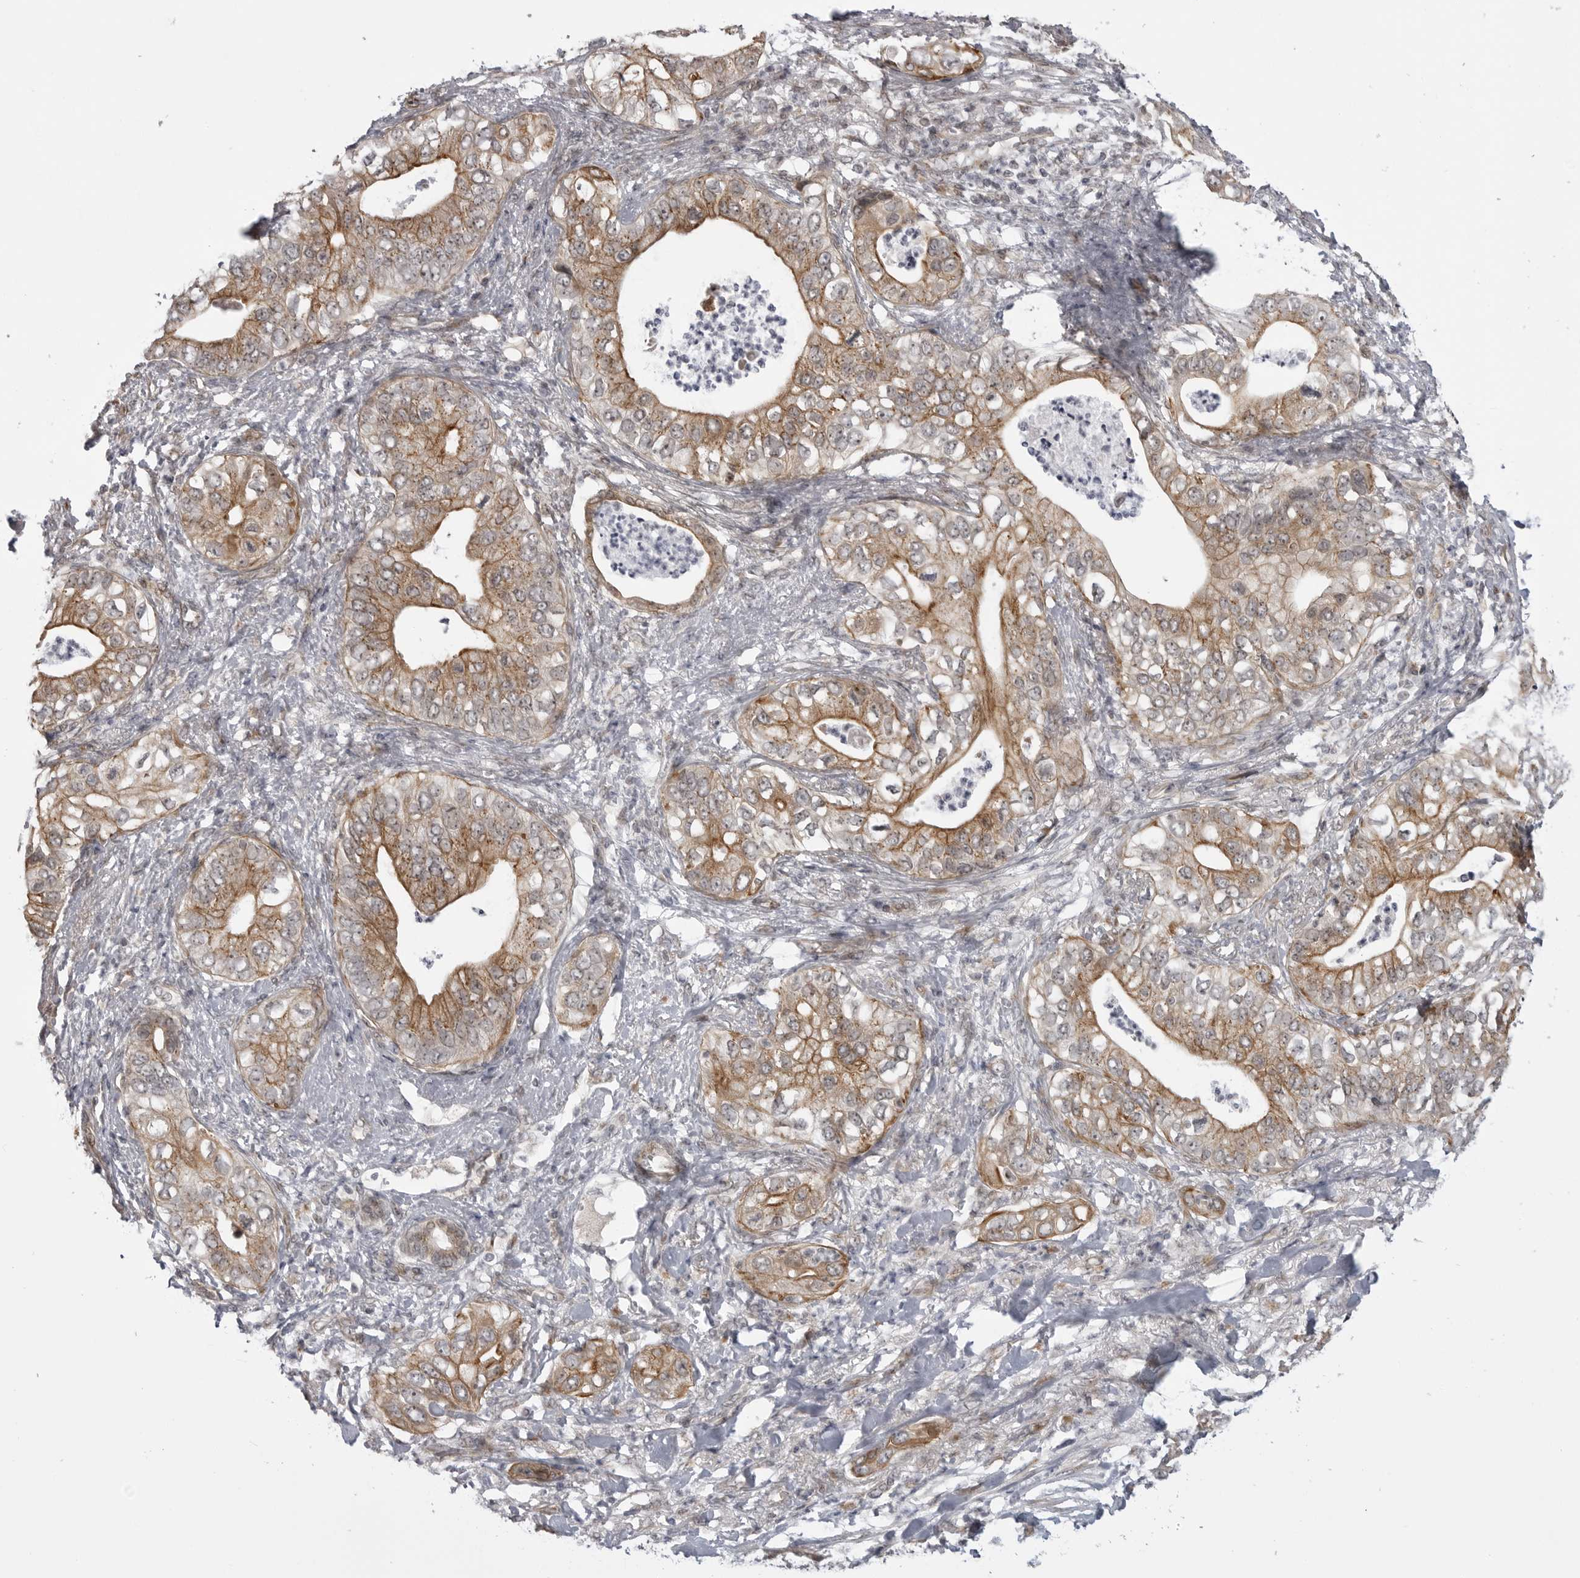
{"staining": {"intensity": "moderate", "quantity": ">75%", "location": "cytoplasmic/membranous"}, "tissue": "pancreatic cancer", "cell_type": "Tumor cells", "image_type": "cancer", "snomed": [{"axis": "morphology", "description": "Adenocarcinoma, NOS"}, {"axis": "topography", "description": "Pancreas"}], "caption": "A medium amount of moderate cytoplasmic/membranous staining is appreciated in approximately >75% of tumor cells in pancreatic adenocarcinoma tissue.", "gene": "LRRC45", "patient": {"sex": "female", "age": 78}}